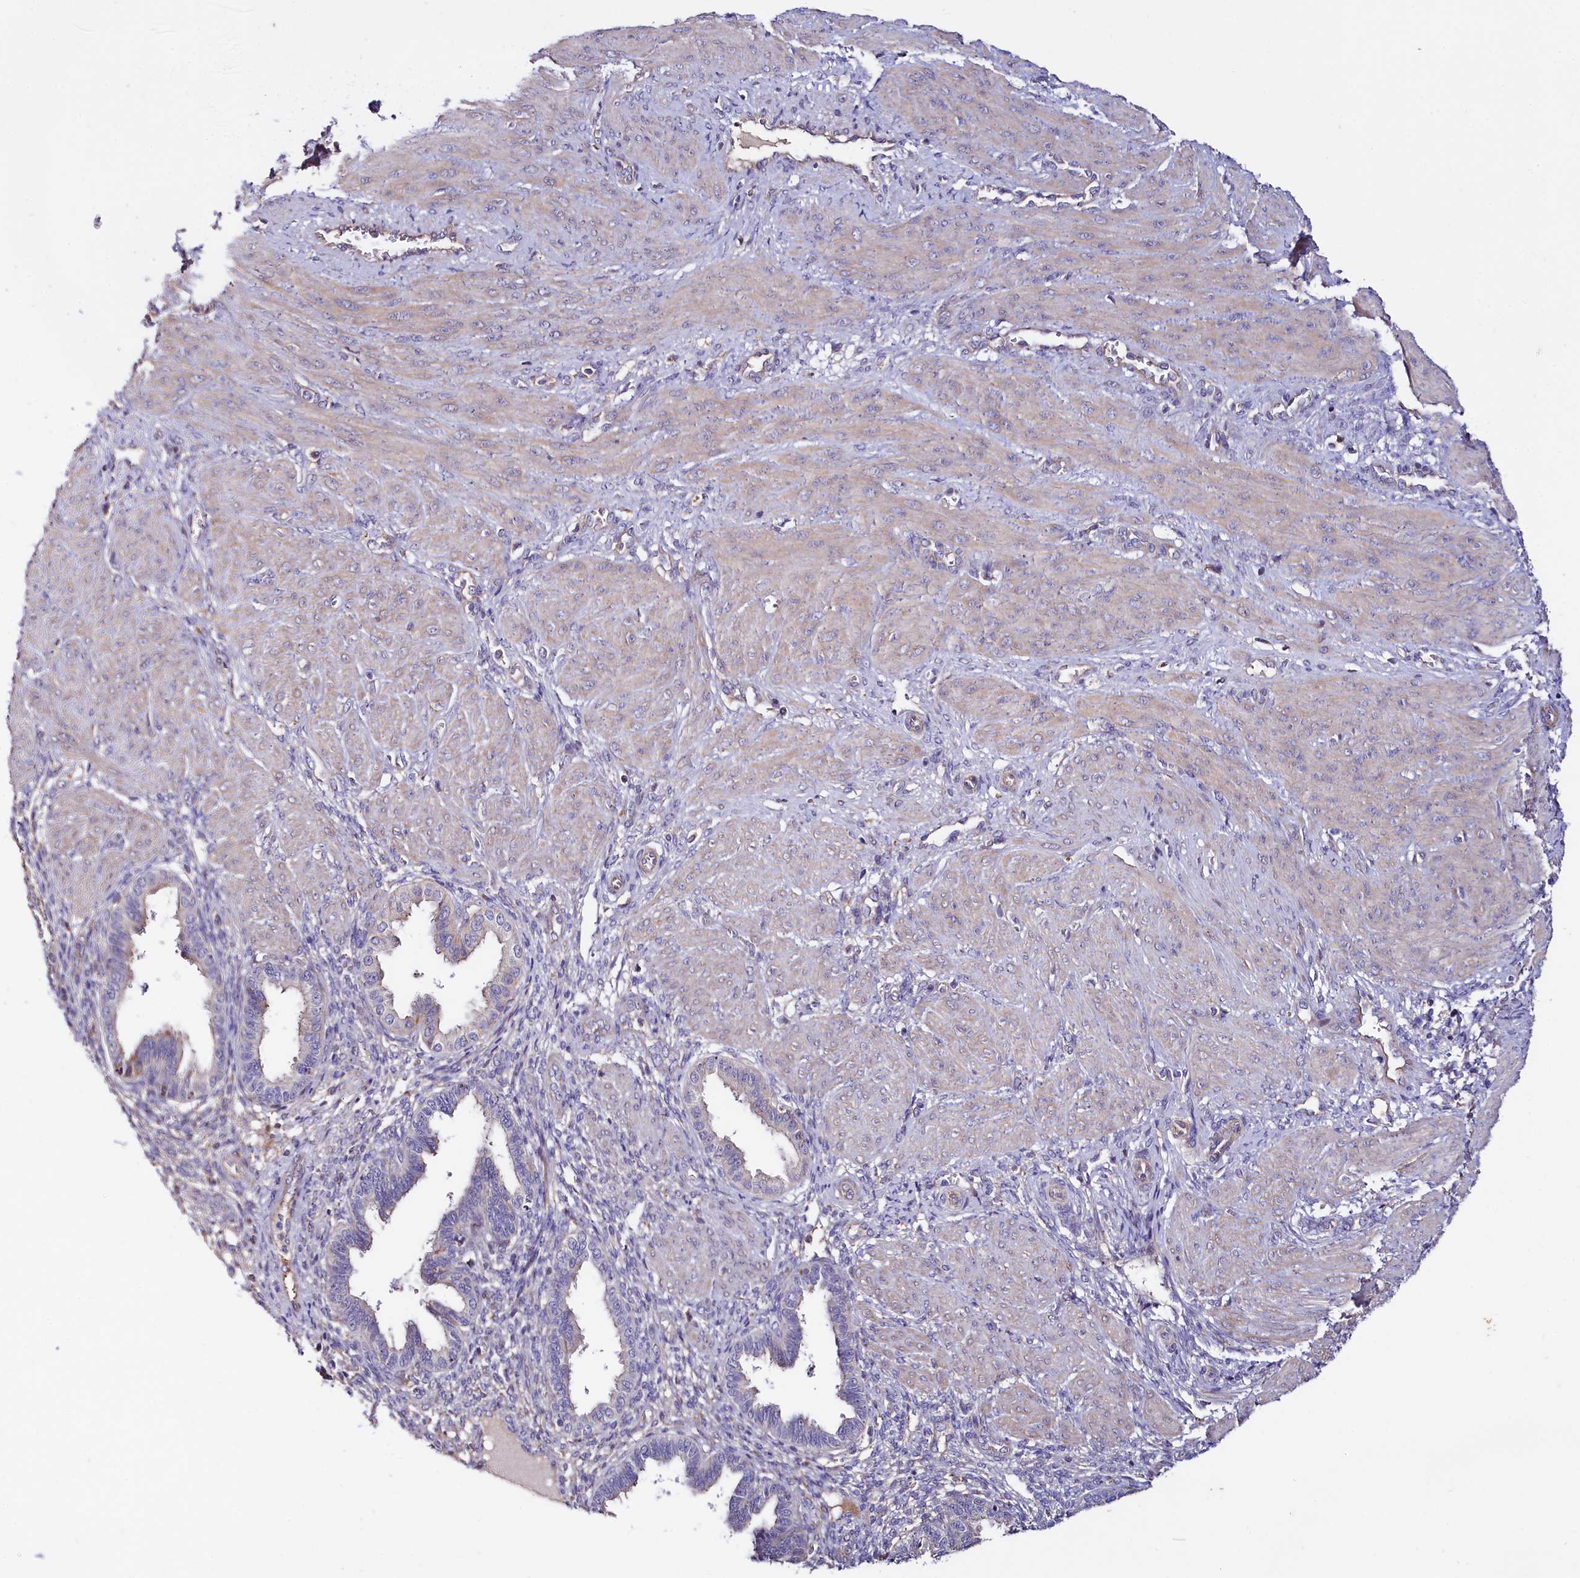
{"staining": {"intensity": "negative", "quantity": "none", "location": "none"}, "tissue": "endometrium", "cell_type": "Cells in endometrial stroma", "image_type": "normal", "snomed": [{"axis": "morphology", "description": "Normal tissue, NOS"}, {"axis": "topography", "description": "Endometrium"}], "caption": "Cells in endometrial stroma show no significant positivity in normal endometrium. (DAB immunohistochemistry visualized using brightfield microscopy, high magnification).", "gene": "RPUSD3", "patient": {"sex": "female", "age": 33}}